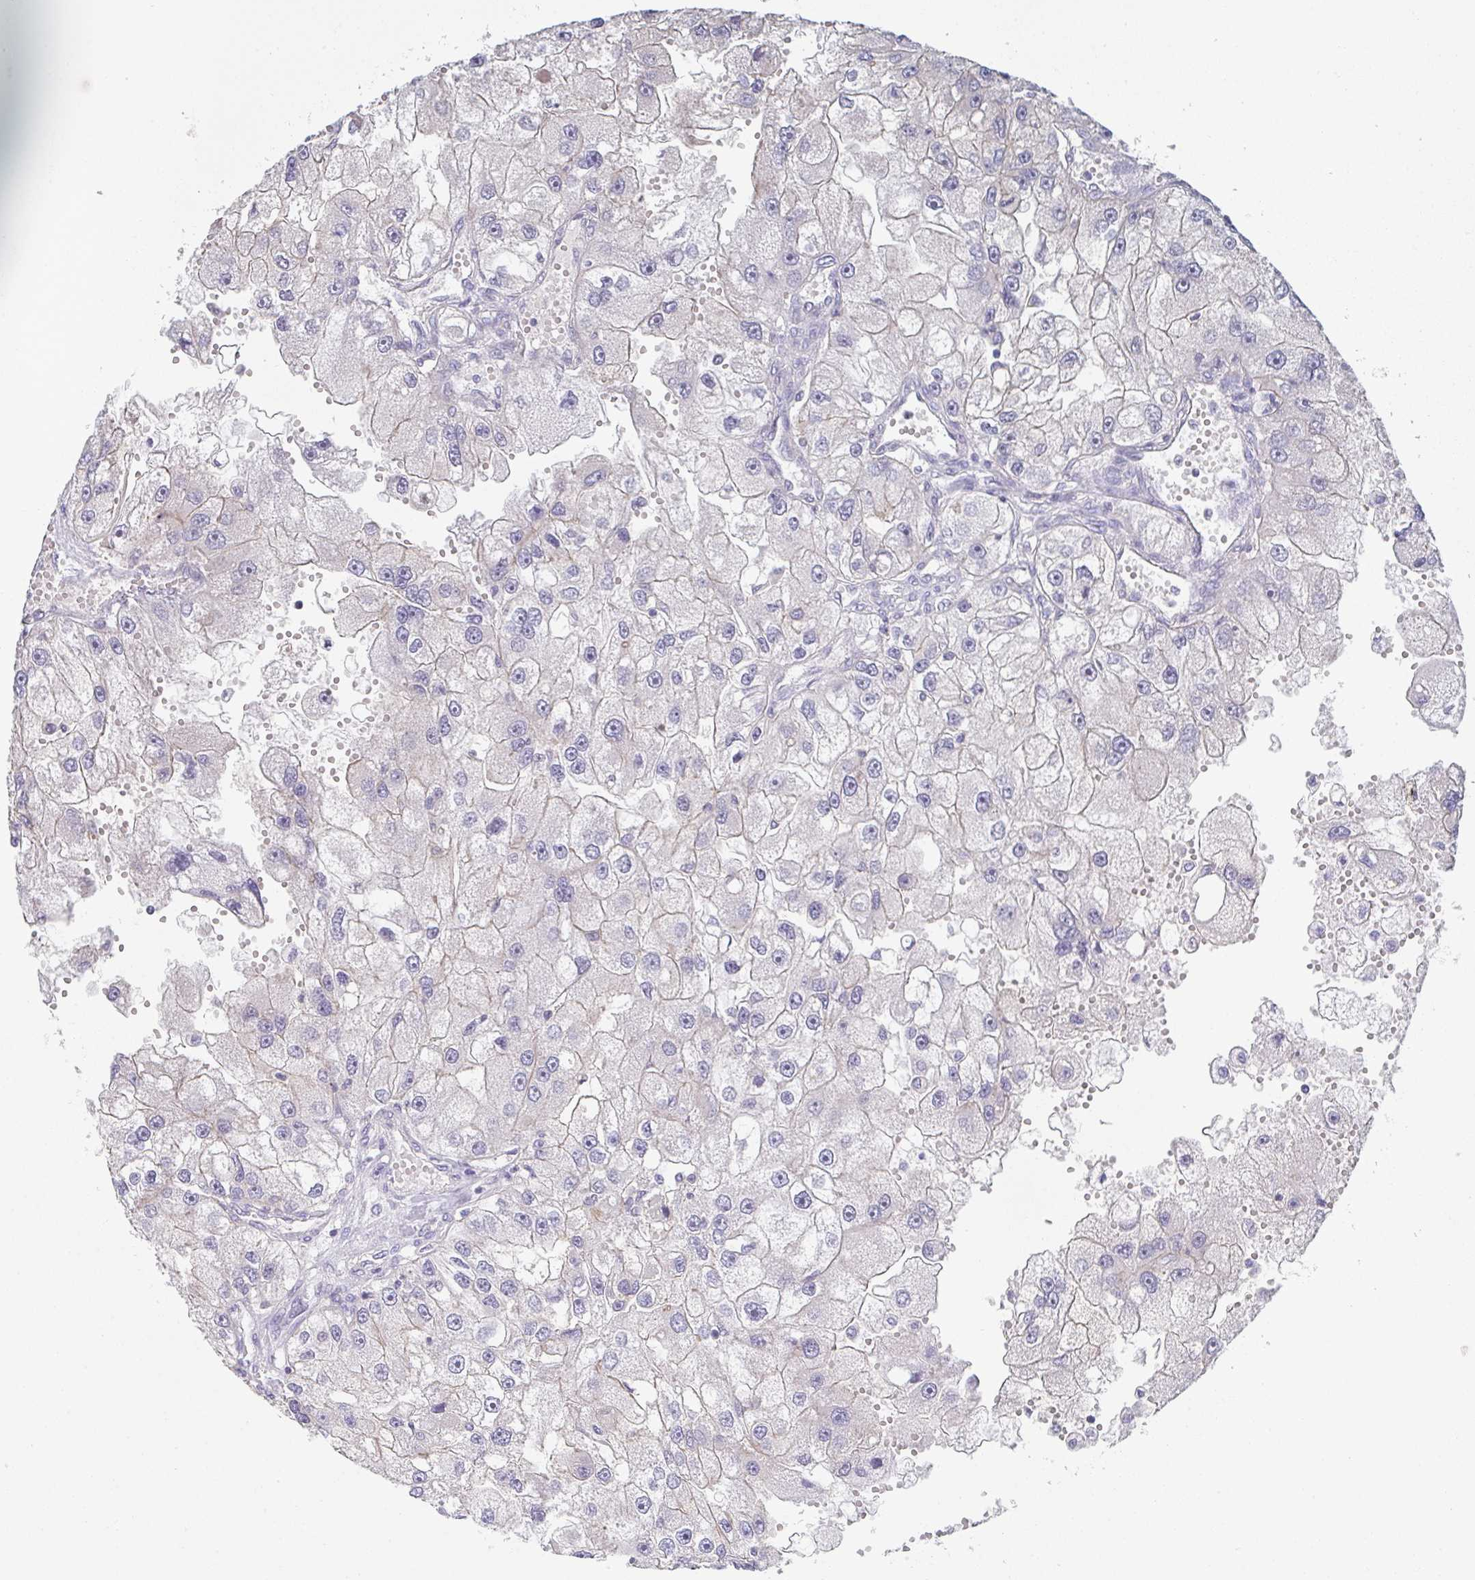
{"staining": {"intensity": "negative", "quantity": "none", "location": "none"}, "tissue": "renal cancer", "cell_type": "Tumor cells", "image_type": "cancer", "snomed": [{"axis": "morphology", "description": "Adenocarcinoma, NOS"}, {"axis": "topography", "description": "Kidney"}], "caption": "This is an immunohistochemistry micrograph of renal cancer (adenocarcinoma). There is no staining in tumor cells.", "gene": "CHMP5", "patient": {"sex": "male", "age": 63}}